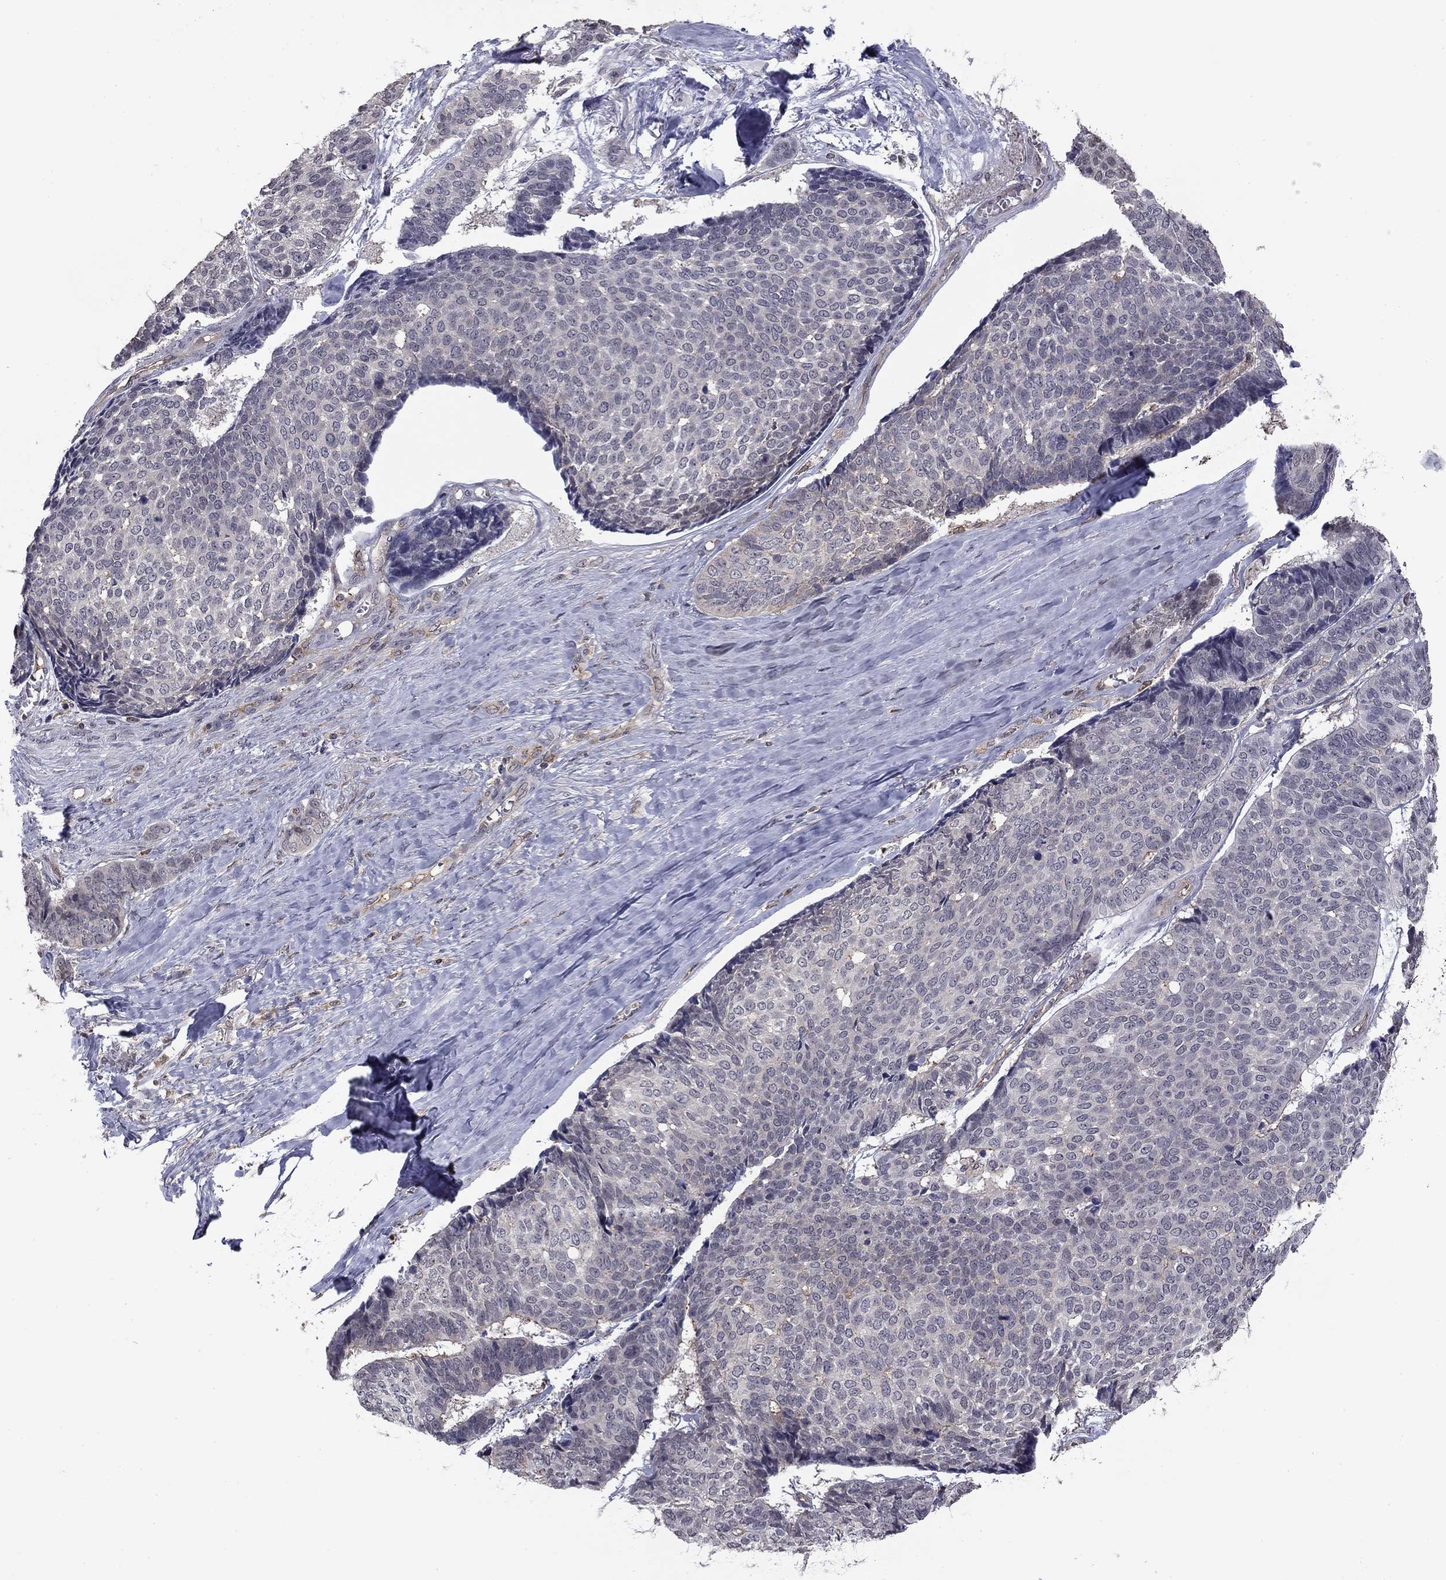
{"staining": {"intensity": "negative", "quantity": "none", "location": "none"}, "tissue": "skin cancer", "cell_type": "Tumor cells", "image_type": "cancer", "snomed": [{"axis": "morphology", "description": "Basal cell carcinoma"}, {"axis": "topography", "description": "Skin"}], "caption": "IHC micrograph of neoplastic tissue: skin cancer stained with DAB (3,3'-diaminobenzidine) demonstrates no significant protein staining in tumor cells.", "gene": "PLCB2", "patient": {"sex": "male", "age": 86}}